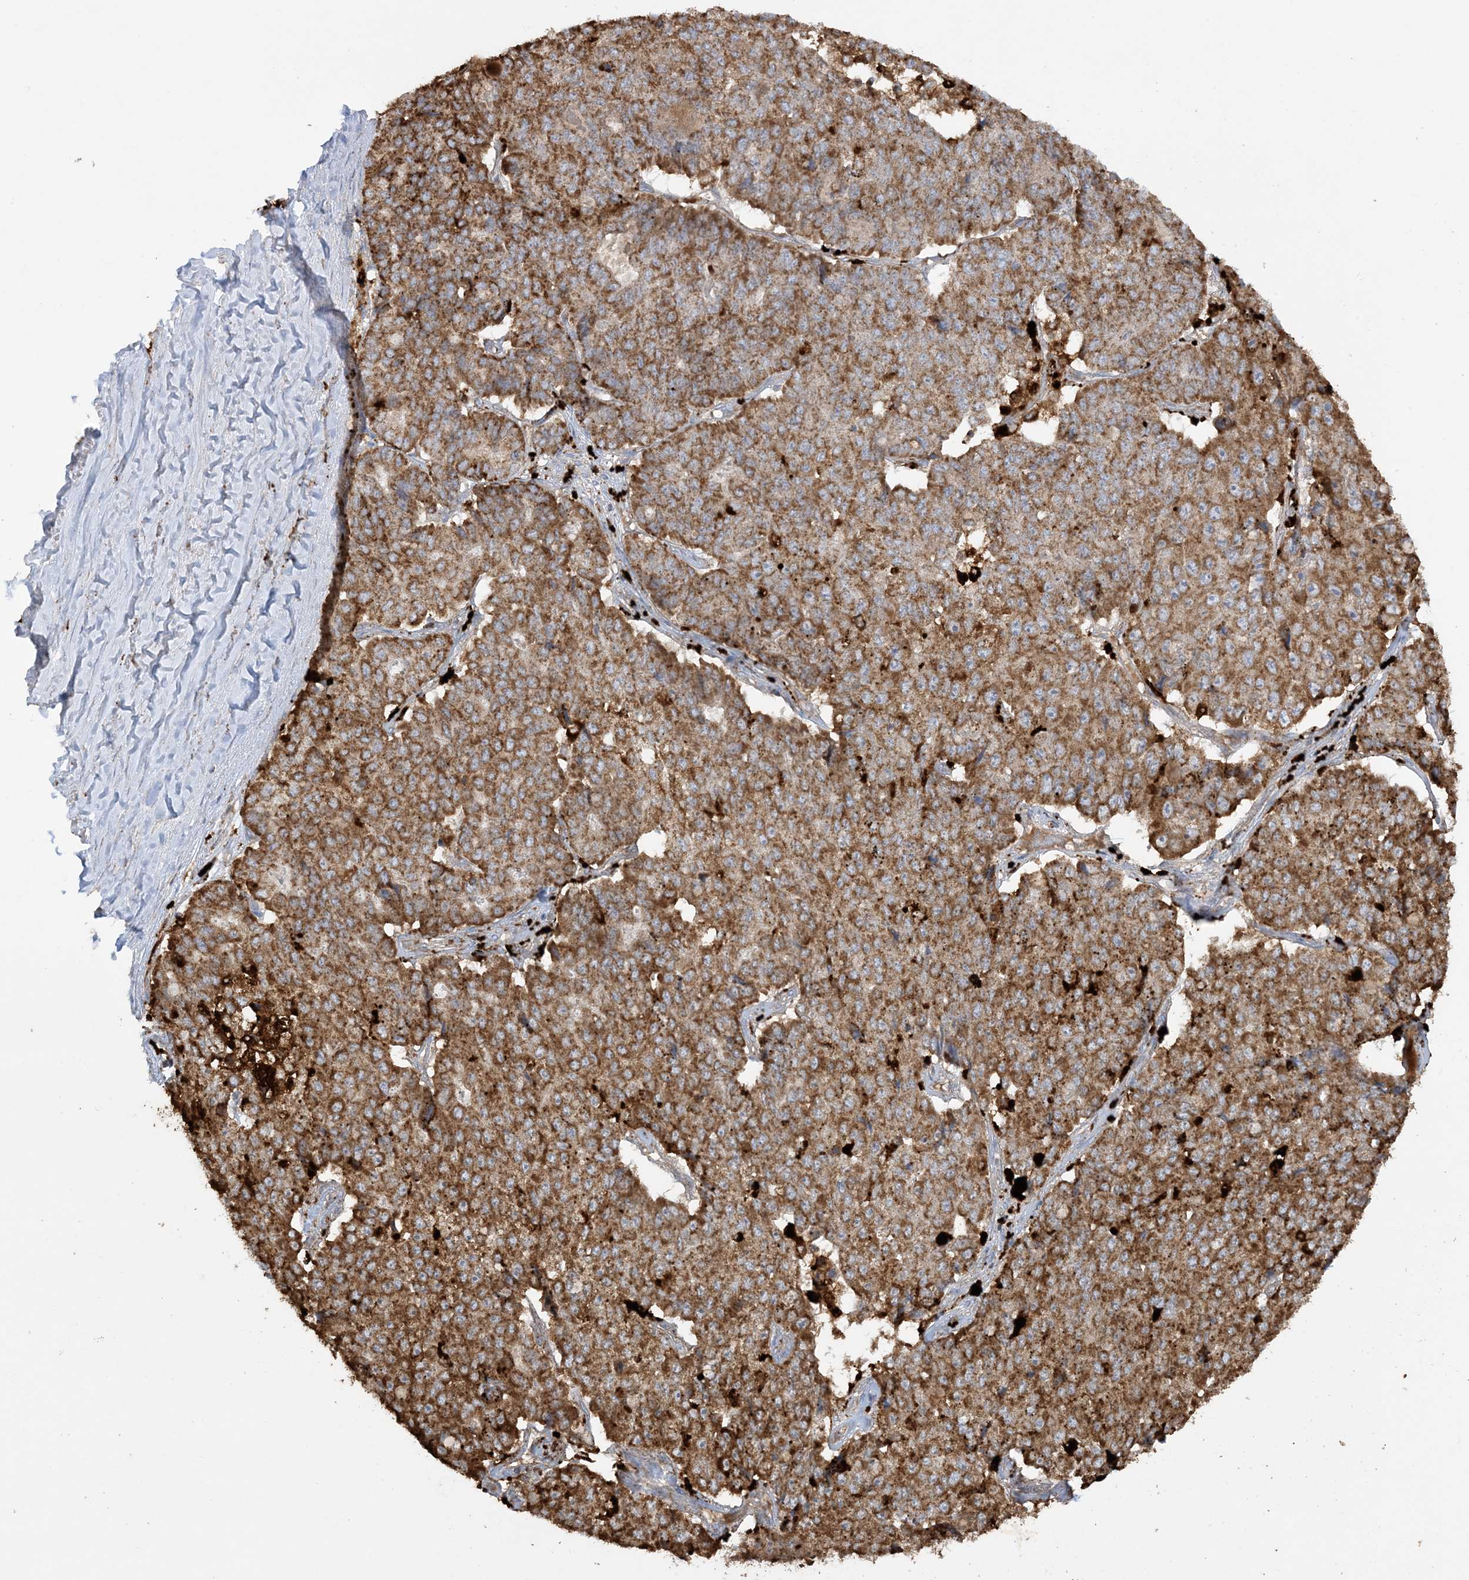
{"staining": {"intensity": "strong", "quantity": ">75%", "location": "cytoplasmic/membranous"}, "tissue": "pancreatic cancer", "cell_type": "Tumor cells", "image_type": "cancer", "snomed": [{"axis": "morphology", "description": "Adenocarcinoma, NOS"}, {"axis": "topography", "description": "Pancreas"}], "caption": "Immunohistochemical staining of pancreatic cancer (adenocarcinoma) demonstrates strong cytoplasmic/membranous protein positivity in about >75% of tumor cells.", "gene": "AGA", "patient": {"sex": "male", "age": 50}}